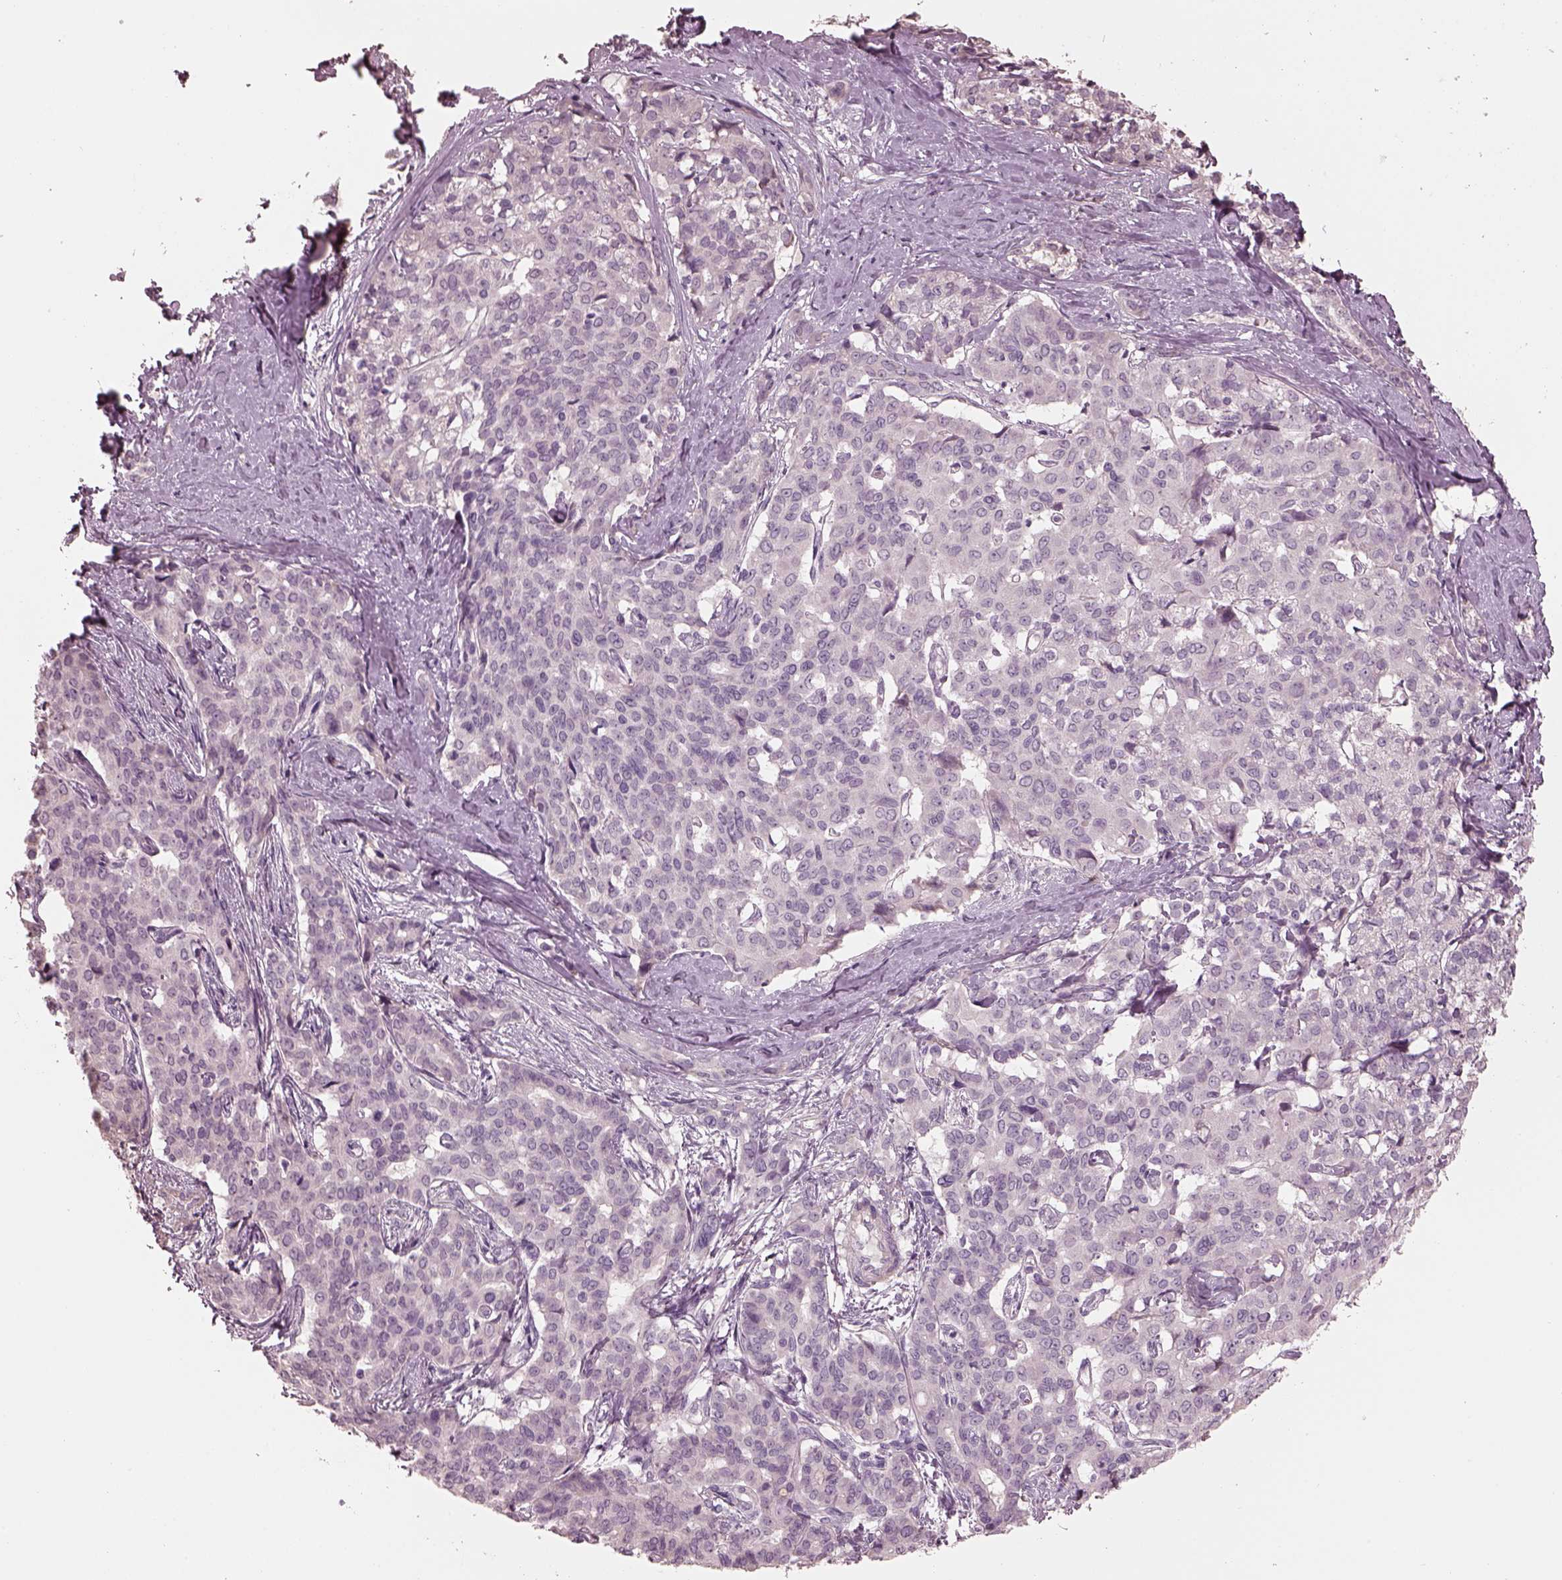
{"staining": {"intensity": "negative", "quantity": "none", "location": "none"}, "tissue": "liver cancer", "cell_type": "Tumor cells", "image_type": "cancer", "snomed": [{"axis": "morphology", "description": "Cholangiocarcinoma"}, {"axis": "topography", "description": "Liver"}], "caption": "Histopathology image shows no significant protein staining in tumor cells of liver cancer.", "gene": "OPTC", "patient": {"sex": "female", "age": 47}}